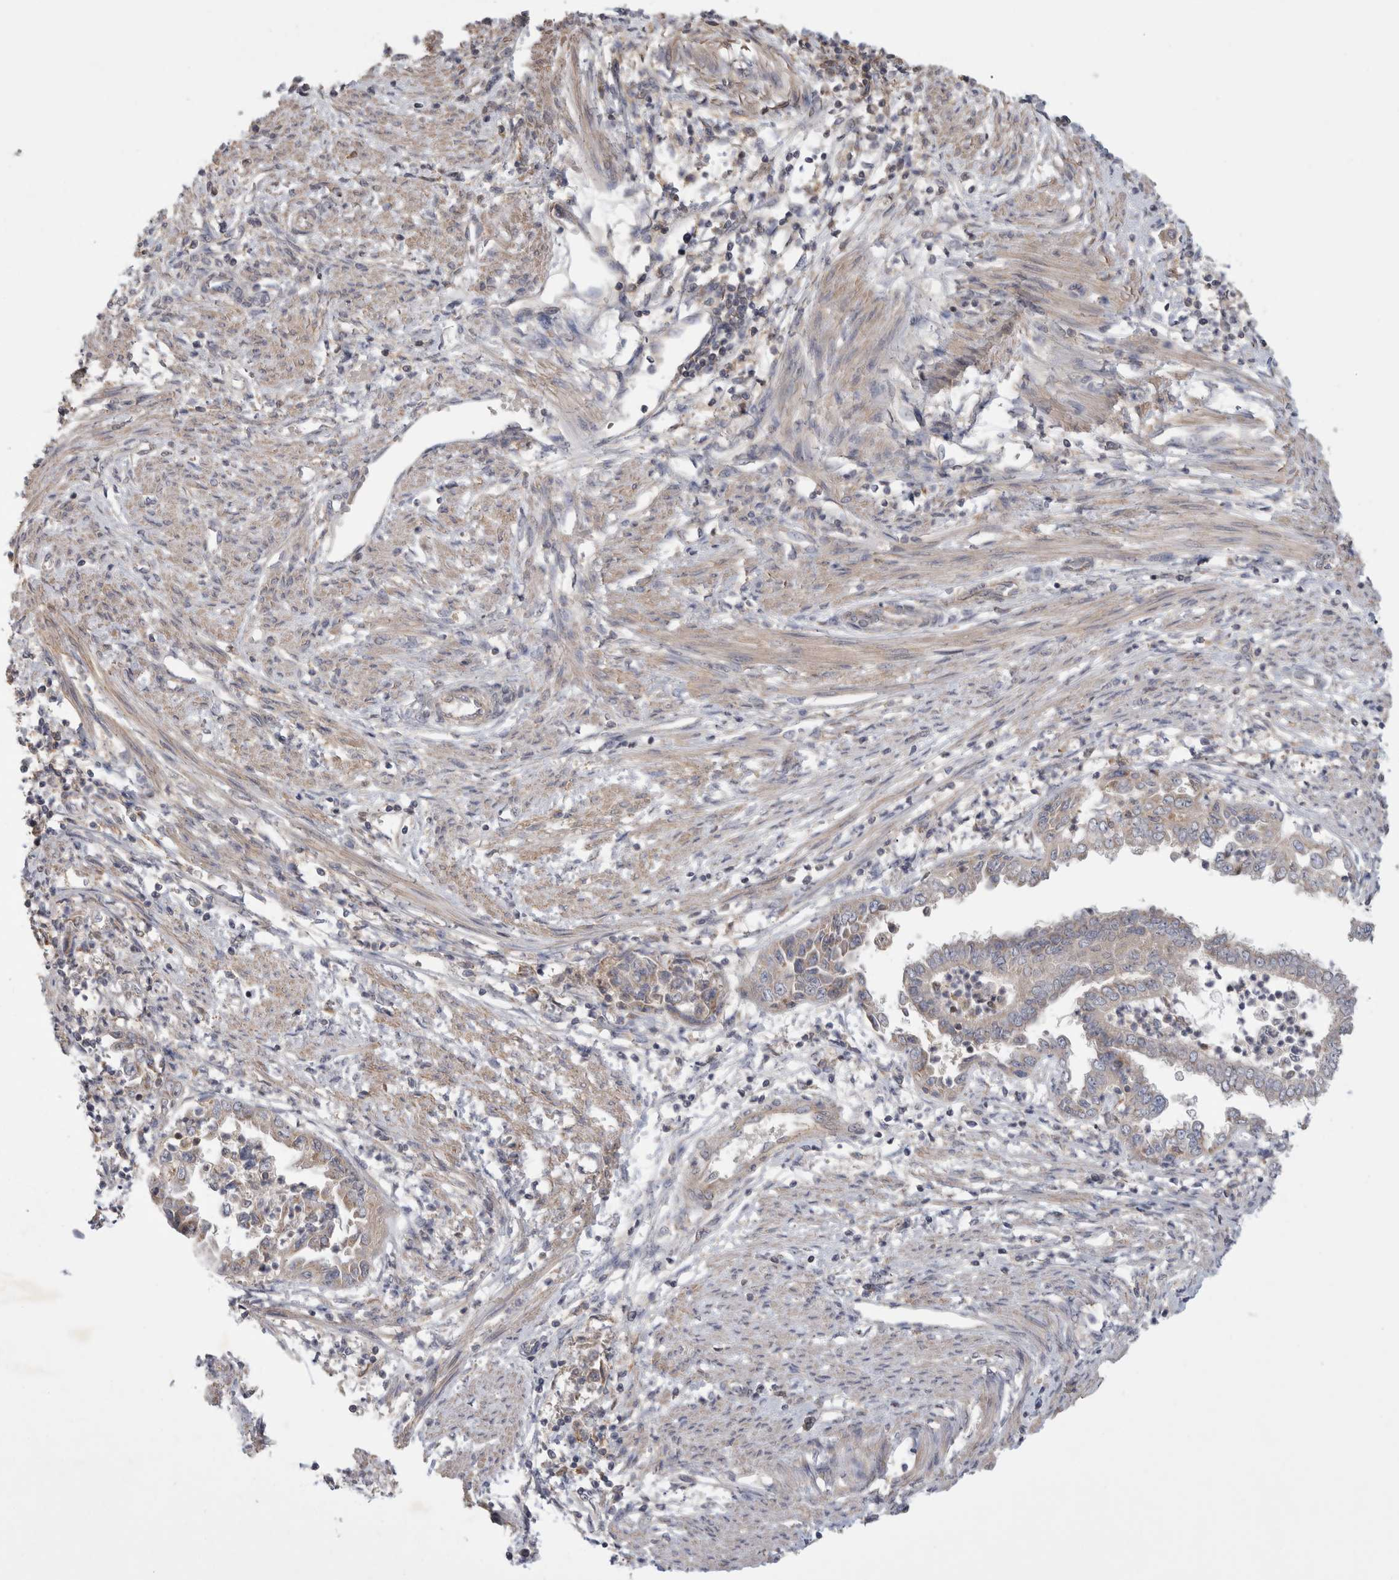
{"staining": {"intensity": "negative", "quantity": "none", "location": "none"}, "tissue": "endometrial cancer", "cell_type": "Tumor cells", "image_type": "cancer", "snomed": [{"axis": "morphology", "description": "Adenocarcinoma, NOS"}, {"axis": "topography", "description": "Endometrium"}], "caption": "Protein analysis of endometrial cancer exhibits no significant expression in tumor cells.", "gene": "SRD5A3", "patient": {"sex": "female", "age": 85}}